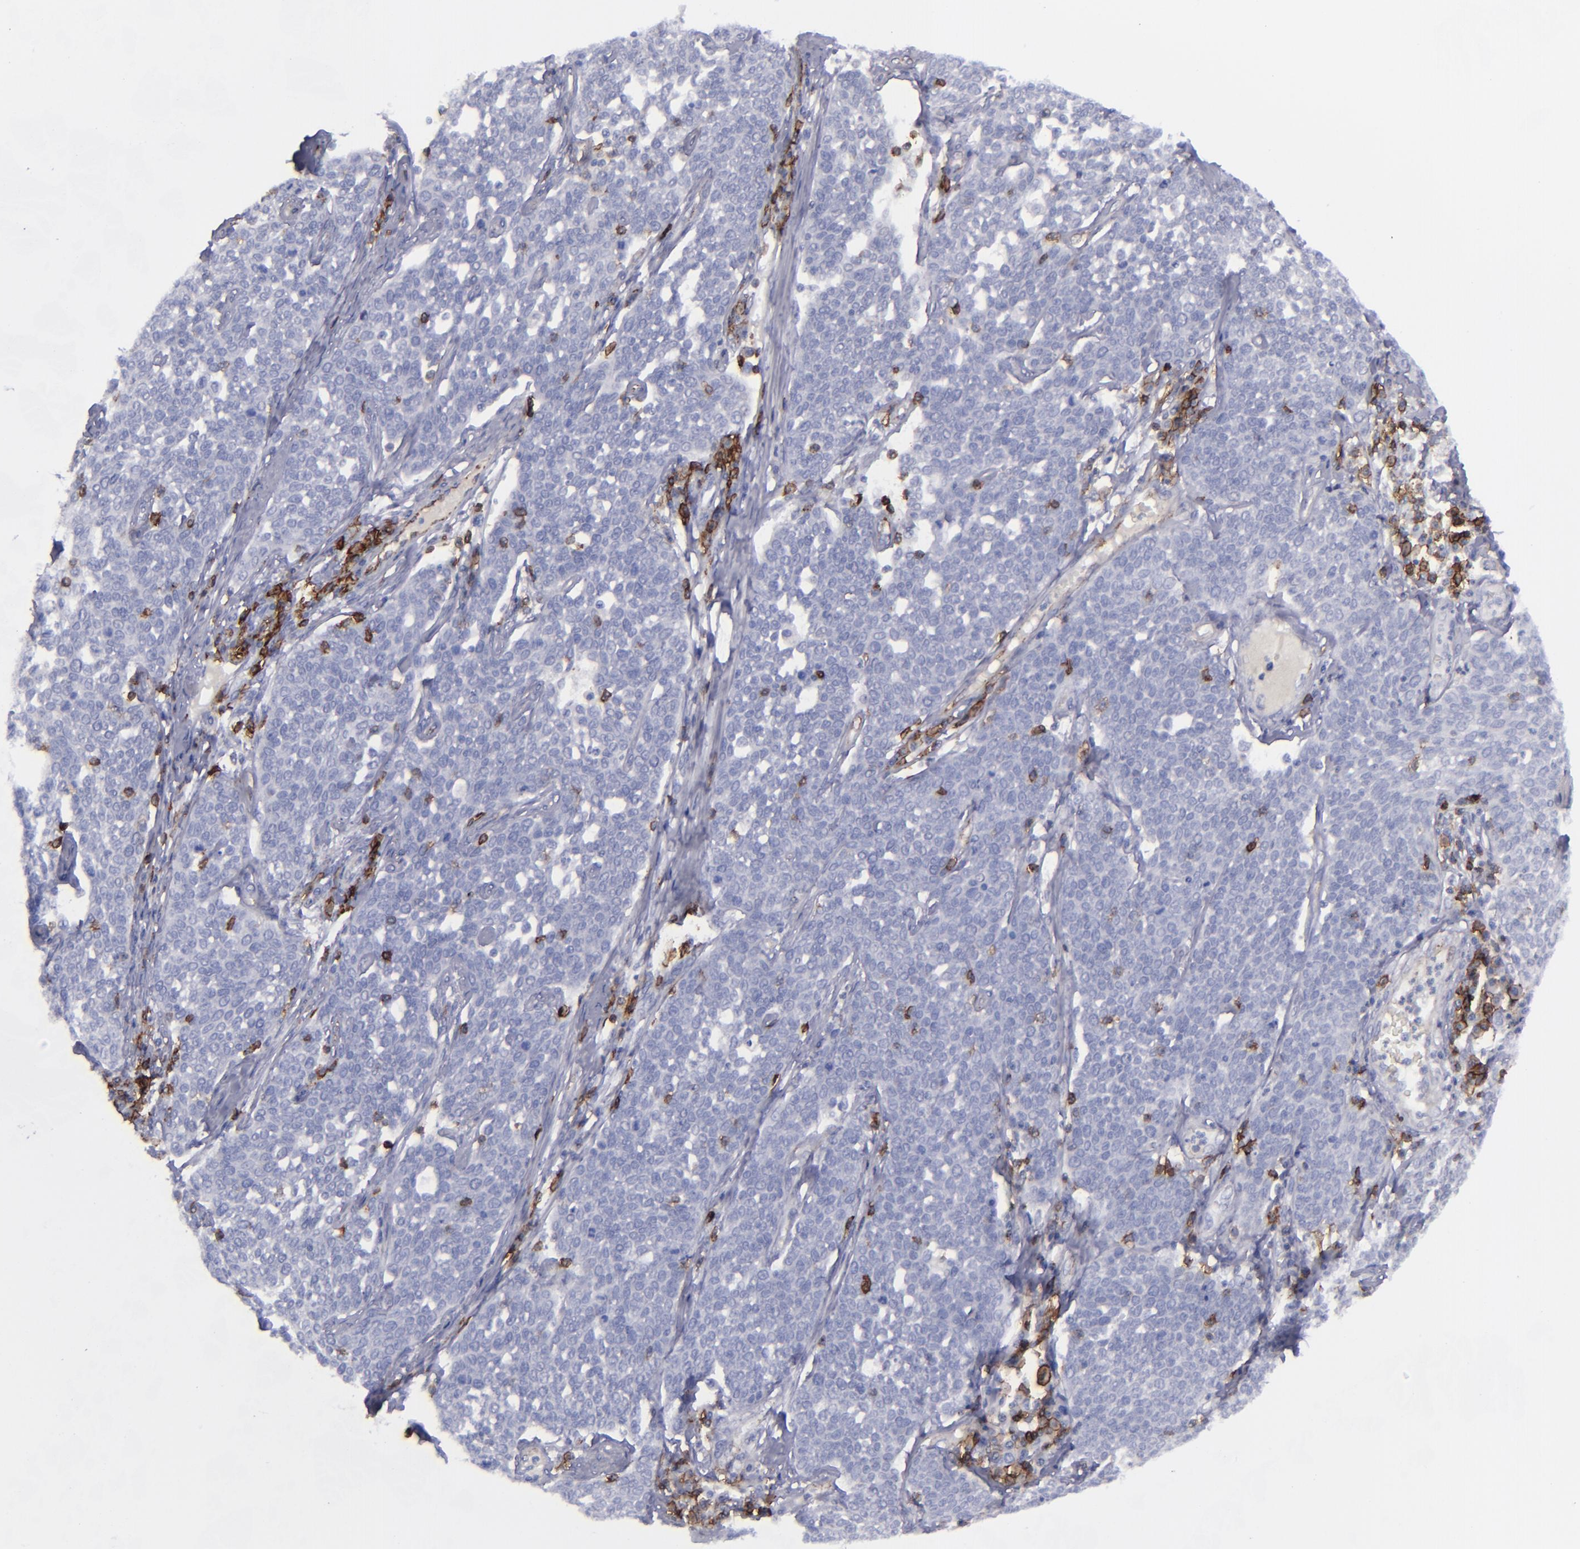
{"staining": {"intensity": "negative", "quantity": "none", "location": "none"}, "tissue": "cervical cancer", "cell_type": "Tumor cells", "image_type": "cancer", "snomed": [{"axis": "morphology", "description": "Squamous cell carcinoma, NOS"}, {"axis": "topography", "description": "Cervix"}], "caption": "Protein analysis of cervical cancer (squamous cell carcinoma) shows no significant expression in tumor cells. (DAB immunohistochemistry (IHC) visualized using brightfield microscopy, high magnification).", "gene": "CD27", "patient": {"sex": "female", "age": 34}}